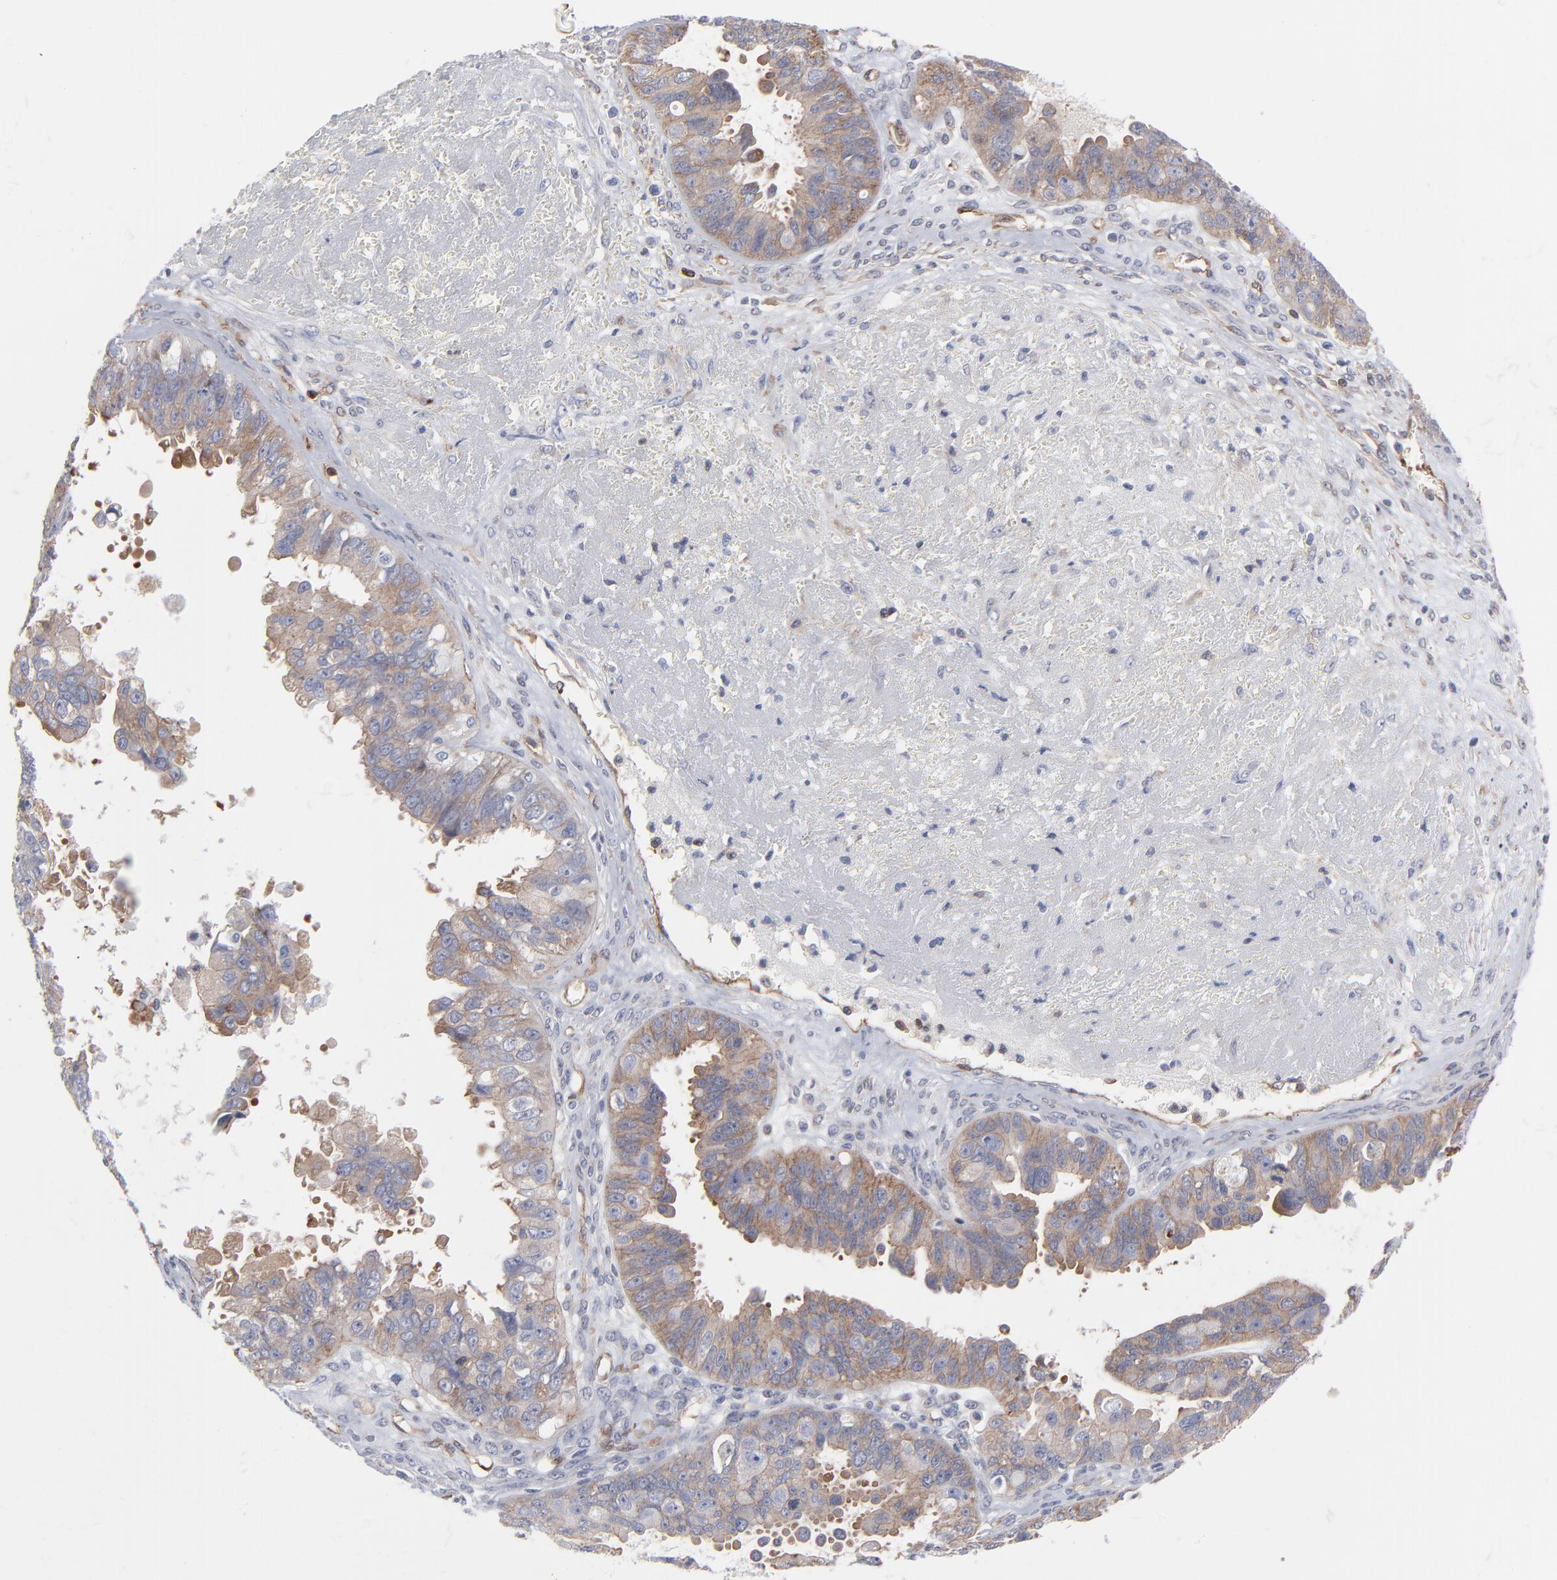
{"staining": {"intensity": "weak", "quantity": ">75%", "location": "cytoplasmic/membranous"}, "tissue": "ovarian cancer", "cell_type": "Tumor cells", "image_type": "cancer", "snomed": [{"axis": "morphology", "description": "Carcinoma, endometroid"}, {"axis": "topography", "description": "Ovary"}], "caption": "A high-resolution photomicrograph shows immunohistochemistry (IHC) staining of endometroid carcinoma (ovarian), which displays weak cytoplasmic/membranous positivity in approximately >75% of tumor cells. The staining was performed using DAB to visualize the protein expression in brown, while the nuclei were stained in blue with hematoxylin (Magnification: 20x).", "gene": "PXN", "patient": {"sex": "female", "age": 85}}